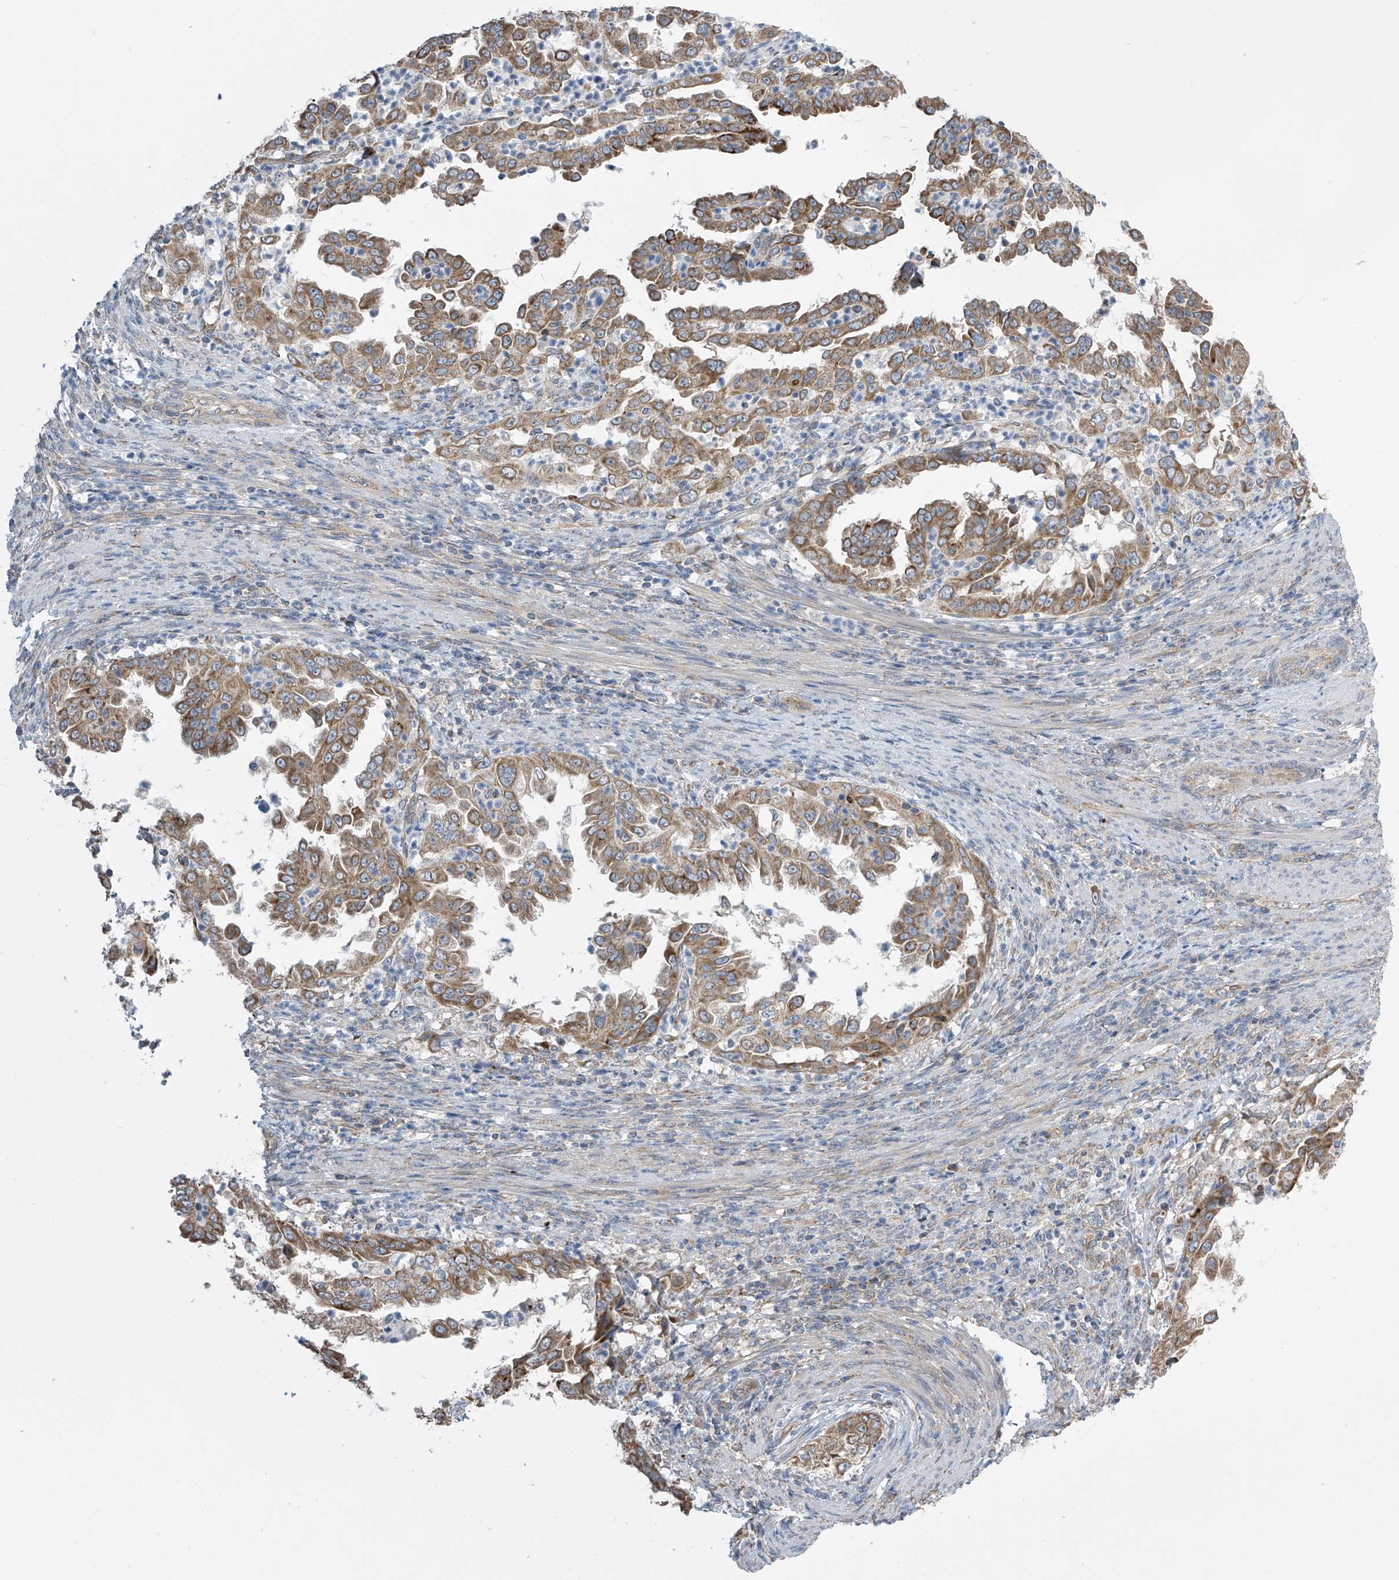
{"staining": {"intensity": "moderate", "quantity": ">75%", "location": "cytoplasmic/membranous"}, "tissue": "endometrial cancer", "cell_type": "Tumor cells", "image_type": "cancer", "snomed": [{"axis": "morphology", "description": "Adenocarcinoma, NOS"}, {"axis": "topography", "description": "Endometrium"}], "caption": "Endometrial adenocarcinoma was stained to show a protein in brown. There is medium levels of moderate cytoplasmic/membranous expression in approximately >75% of tumor cells.", "gene": "PNPT1", "patient": {"sex": "female", "age": 85}}